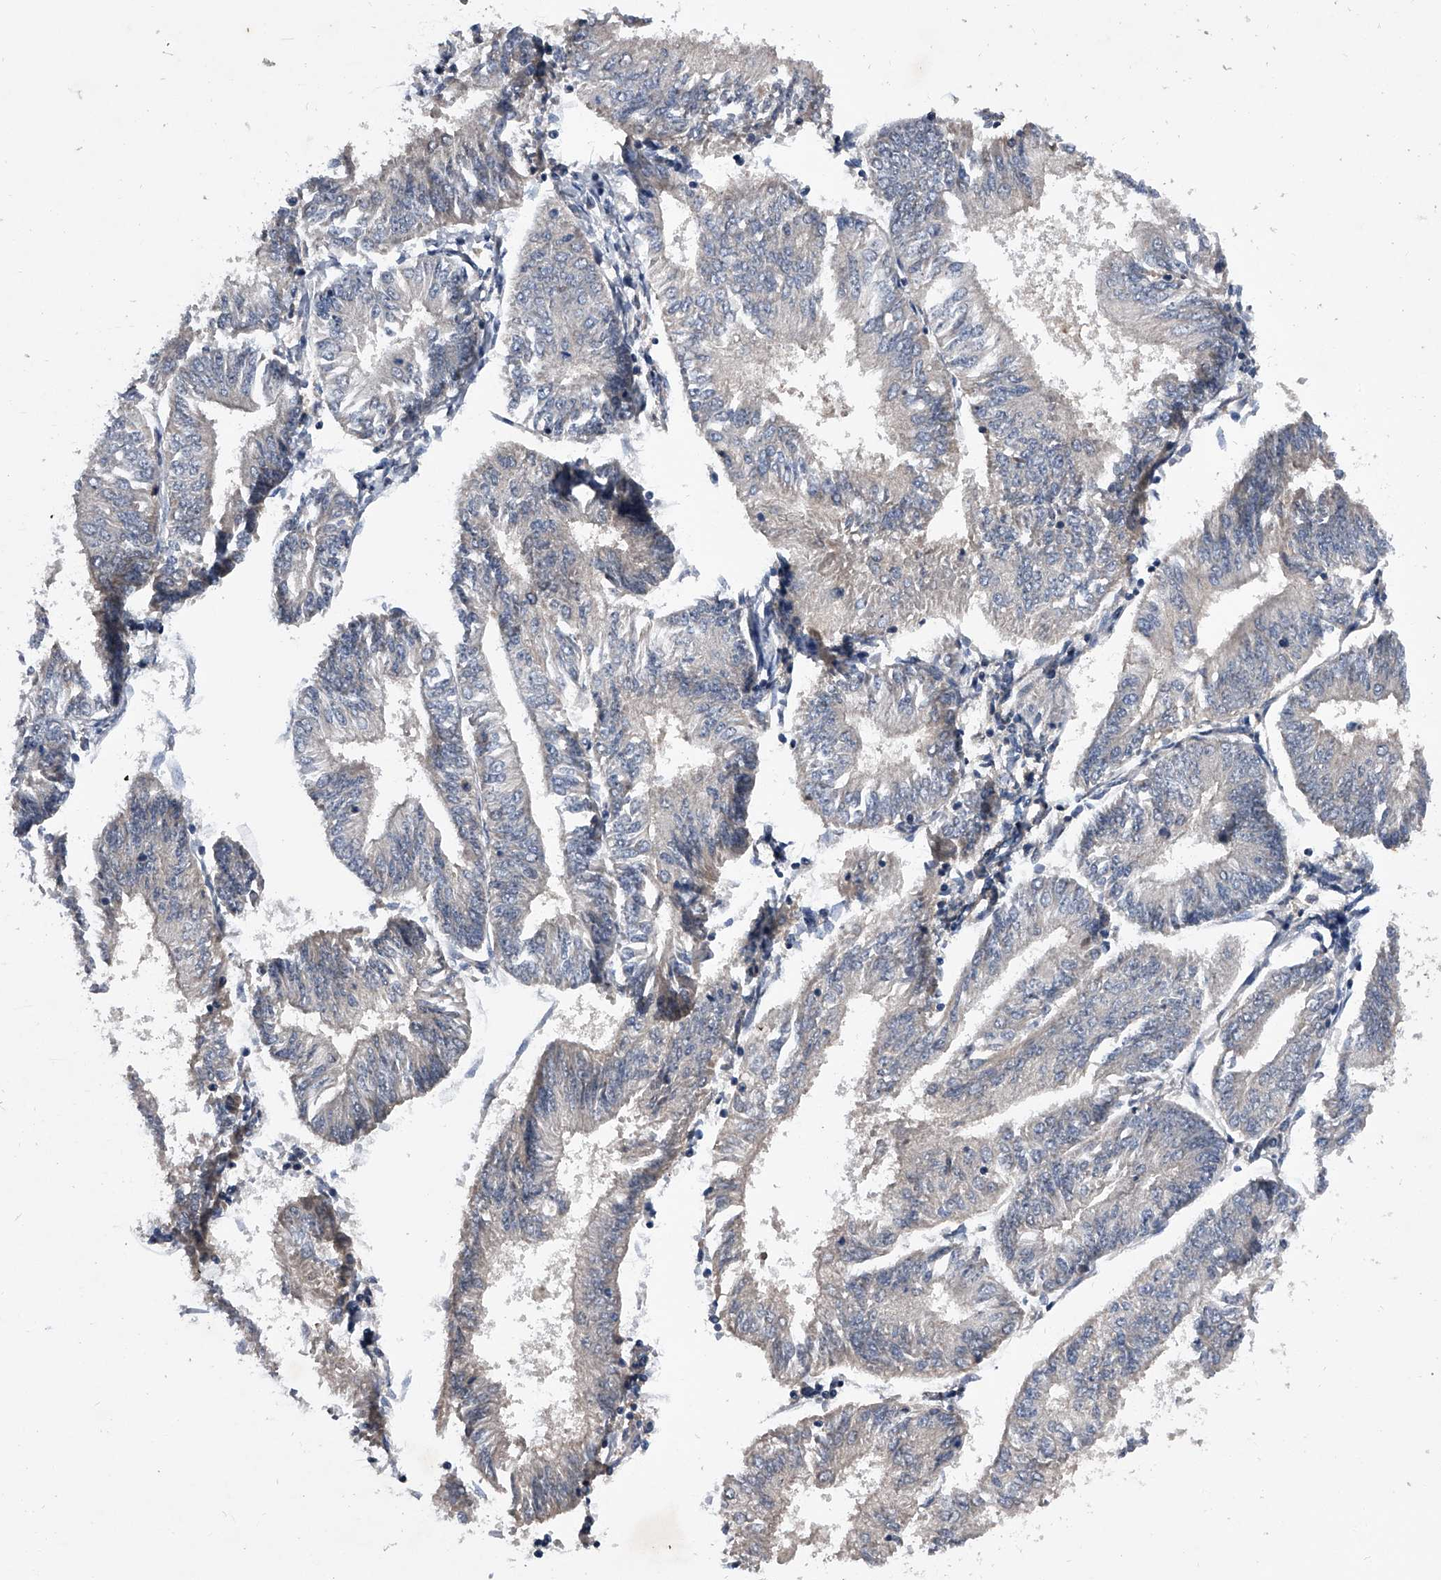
{"staining": {"intensity": "negative", "quantity": "none", "location": "none"}, "tissue": "endometrial cancer", "cell_type": "Tumor cells", "image_type": "cancer", "snomed": [{"axis": "morphology", "description": "Adenocarcinoma, NOS"}, {"axis": "topography", "description": "Endometrium"}], "caption": "A high-resolution photomicrograph shows IHC staining of endometrial adenocarcinoma, which demonstrates no significant expression in tumor cells. Brightfield microscopy of IHC stained with DAB (brown) and hematoxylin (blue), captured at high magnification.", "gene": "ZNF30", "patient": {"sex": "female", "age": 58}}